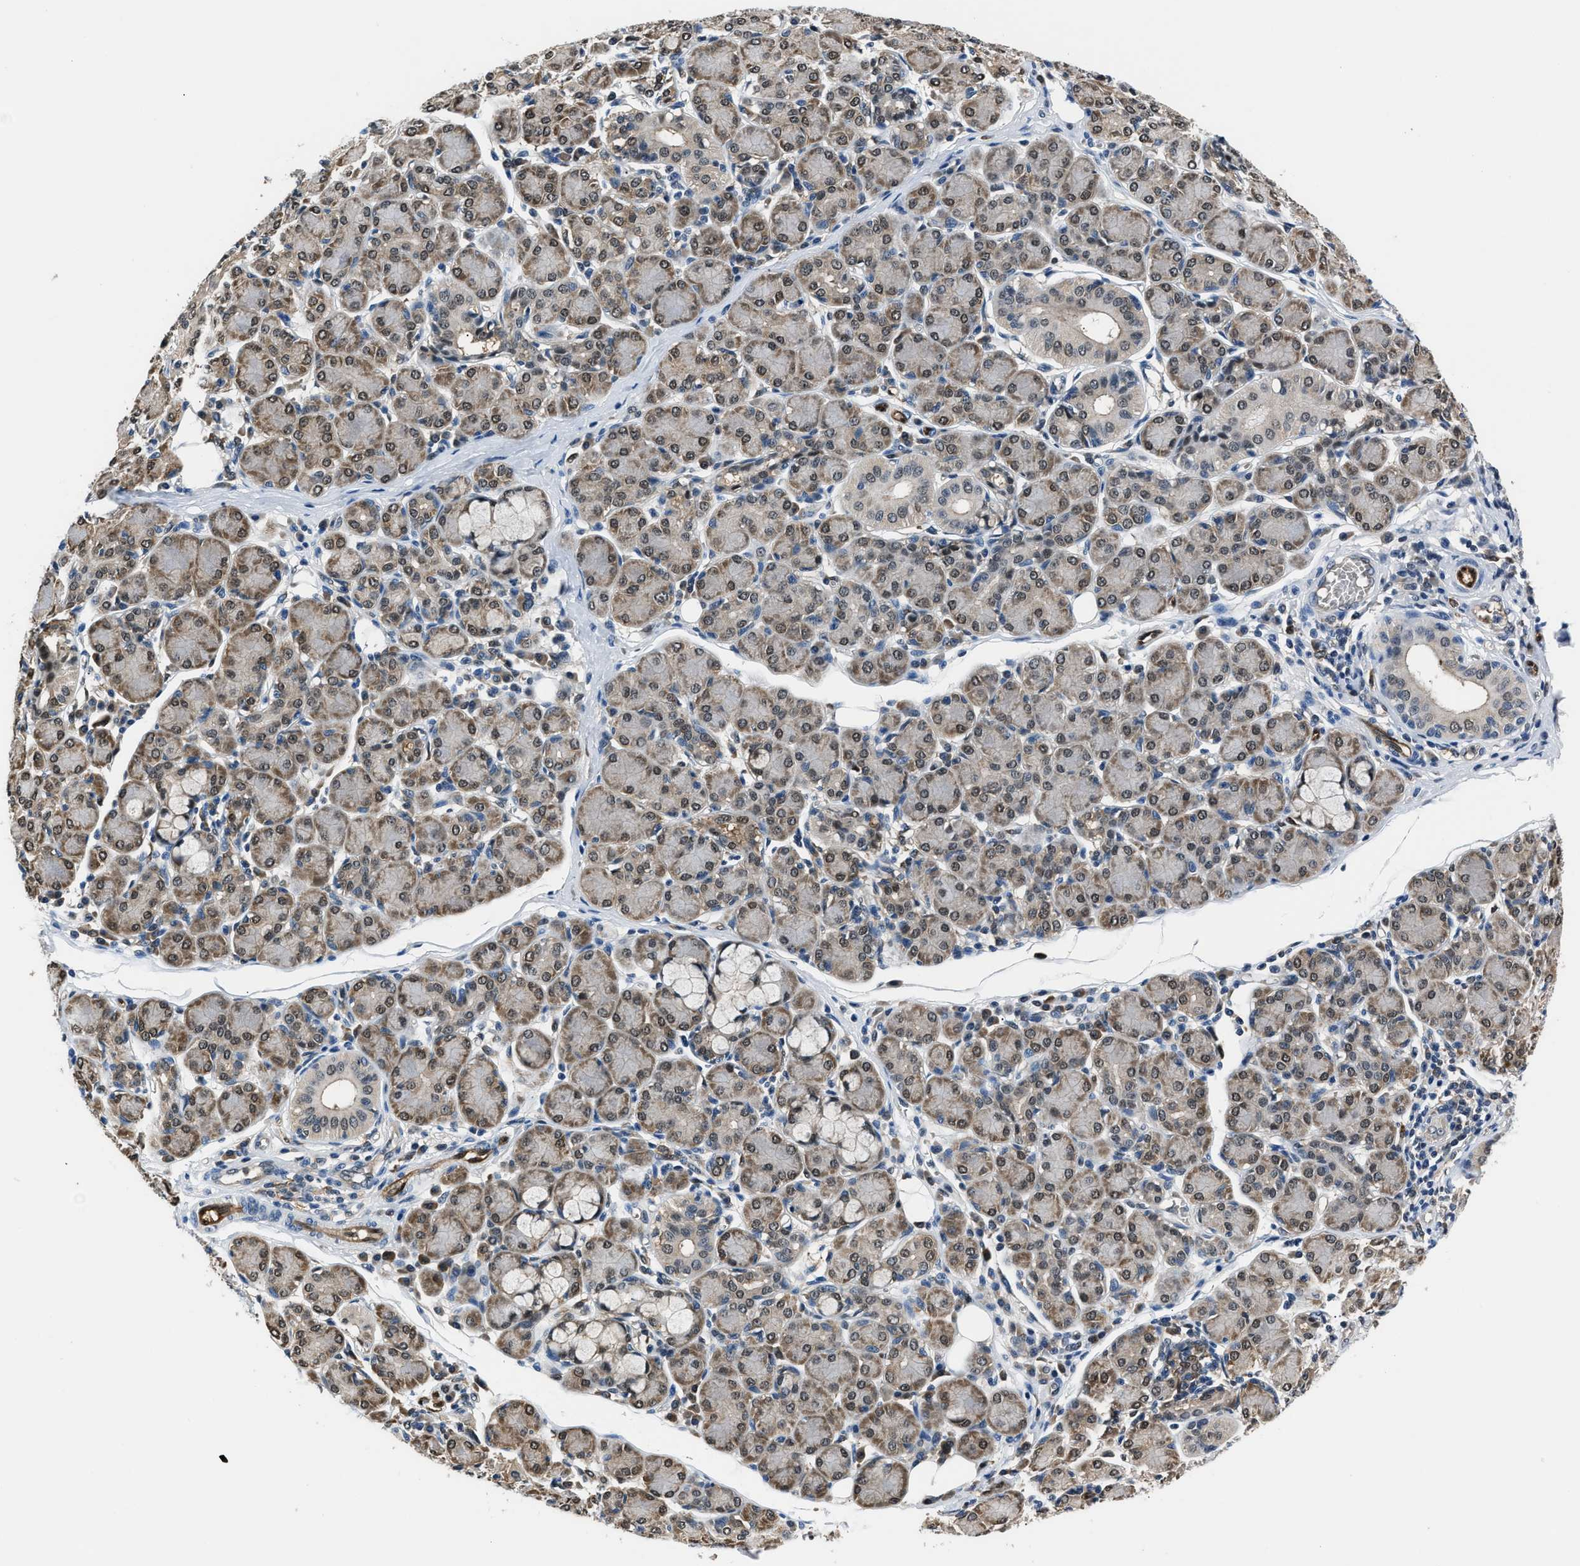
{"staining": {"intensity": "weak", "quantity": "25%-75%", "location": "cytoplasmic/membranous,nuclear"}, "tissue": "salivary gland", "cell_type": "Glandular cells", "image_type": "normal", "snomed": [{"axis": "morphology", "description": "Normal tissue, NOS"}, {"axis": "morphology", "description": "Inflammation, NOS"}, {"axis": "topography", "description": "Lymph node"}, {"axis": "topography", "description": "Salivary gland"}], "caption": "Weak cytoplasmic/membranous,nuclear staining is present in about 25%-75% of glandular cells in normal salivary gland. (Brightfield microscopy of DAB IHC at high magnification).", "gene": "PPA1", "patient": {"sex": "male", "age": 3}}